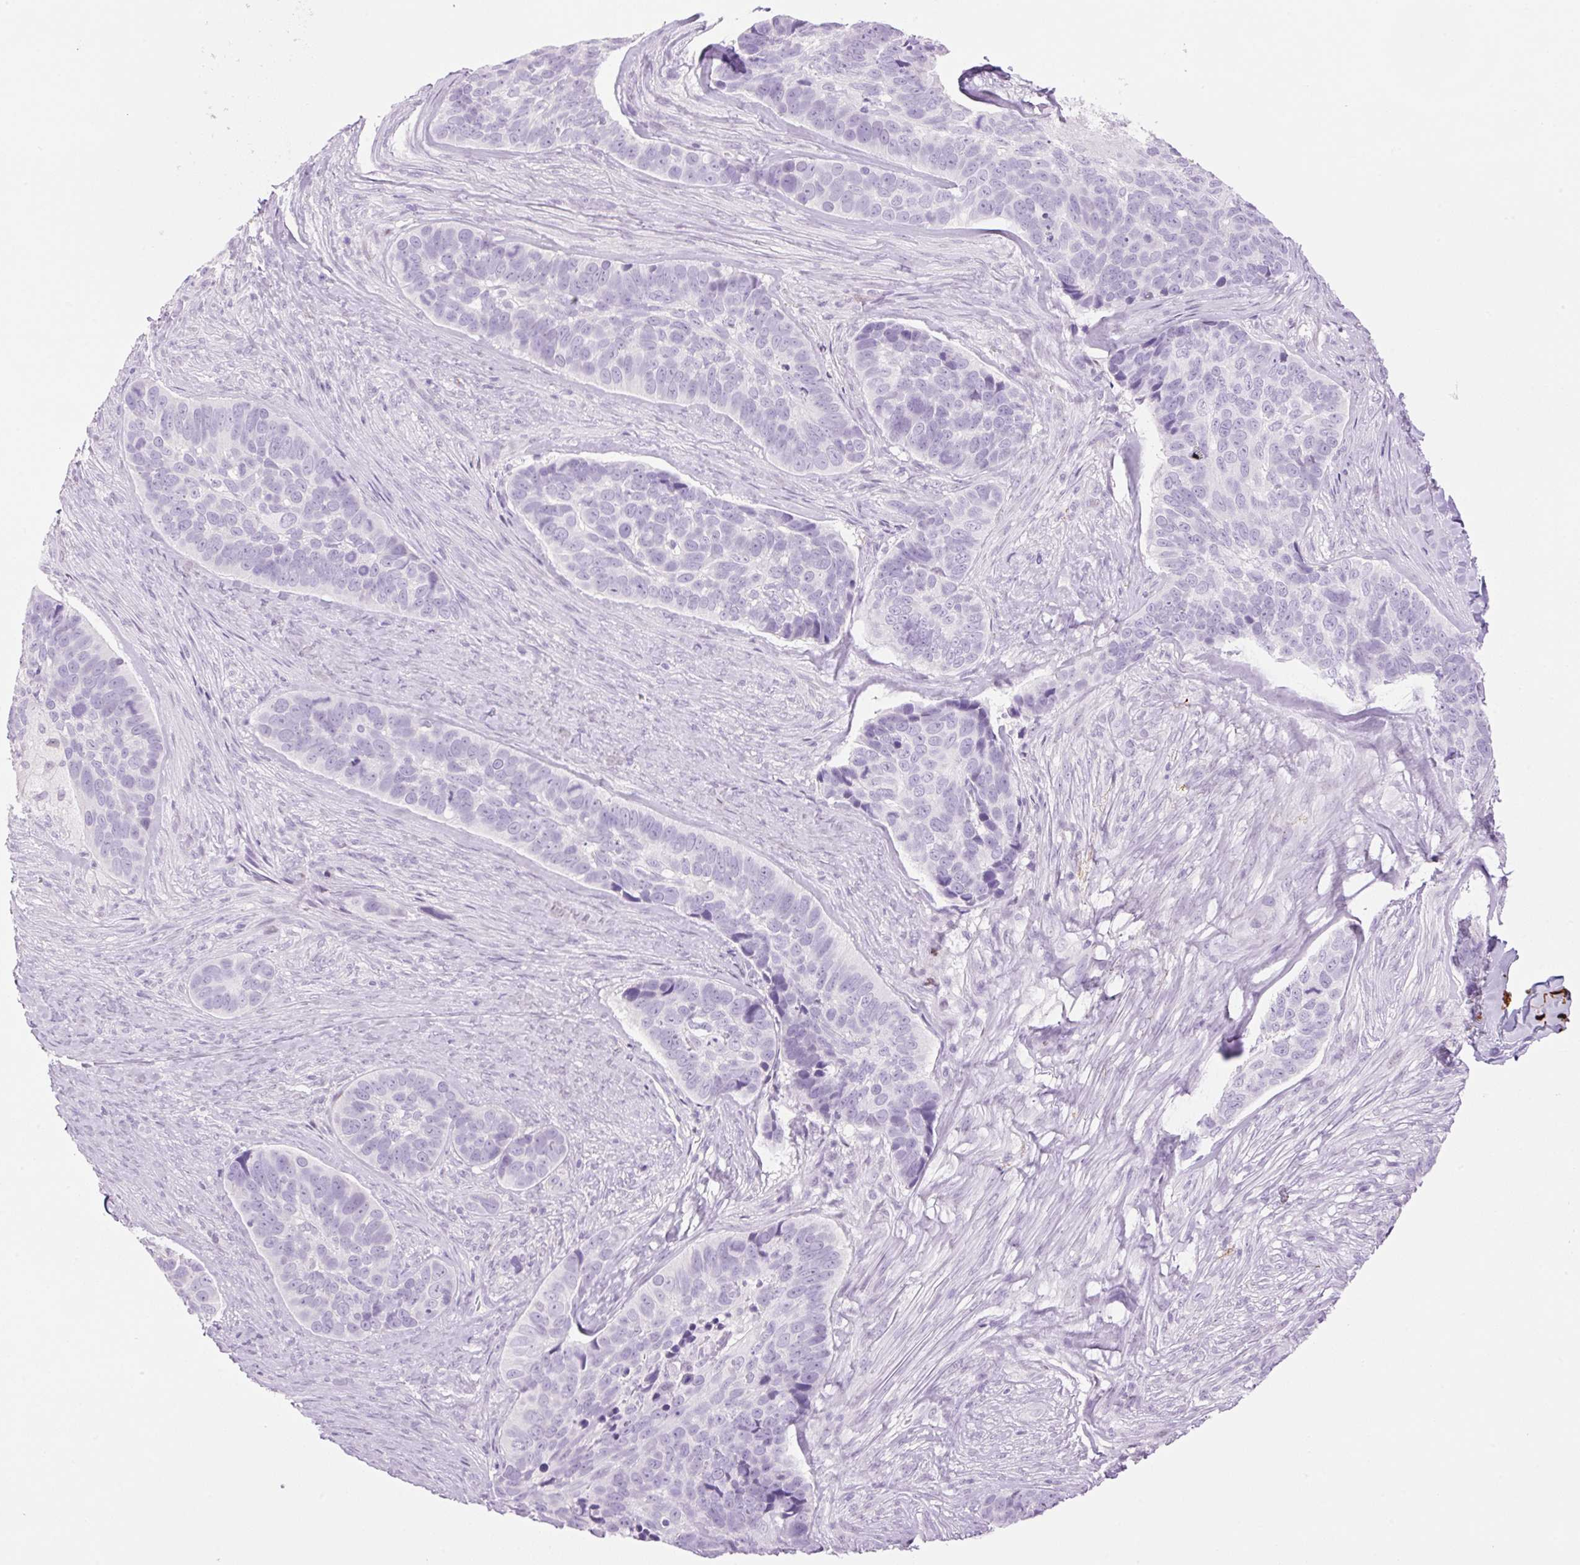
{"staining": {"intensity": "negative", "quantity": "none", "location": "none"}, "tissue": "skin cancer", "cell_type": "Tumor cells", "image_type": "cancer", "snomed": [{"axis": "morphology", "description": "Basal cell carcinoma"}, {"axis": "topography", "description": "Skin"}], "caption": "Immunohistochemical staining of skin basal cell carcinoma demonstrates no significant positivity in tumor cells.", "gene": "SP140L", "patient": {"sex": "female", "age": 82}}